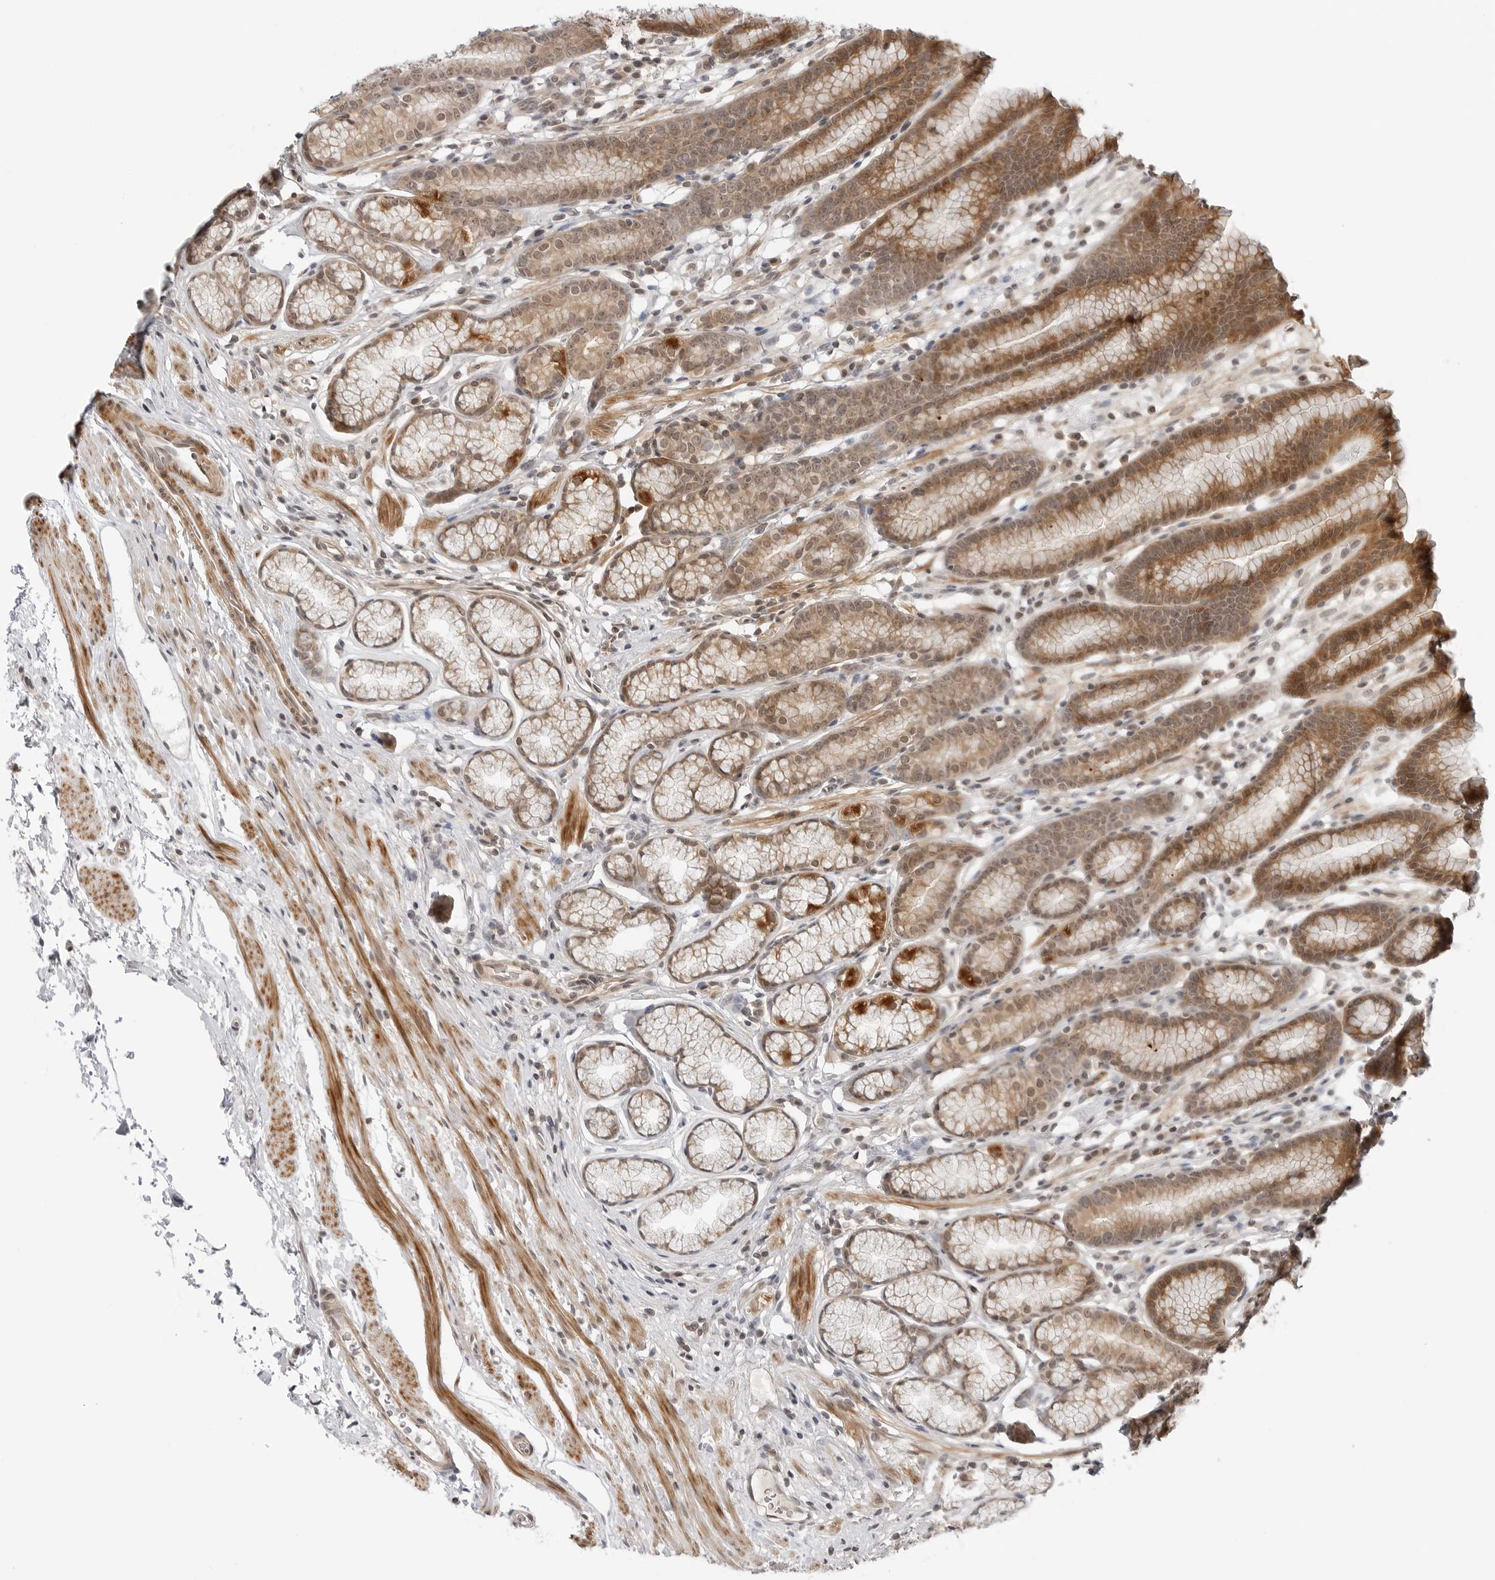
{"staining": {"intensity": "strong", "quantity": "25%-75%", "location": "cytoplasmic/membranous,nuclear"}, "tissue": "stomach", "cell_type": "Glandular cells", "image_type": "normal", "snomed": [{"axis": "morphology", "description": "Normal tissue, NOS"}, {"axis": "topography", "description": "Stomach"}], "caption": "Protein staining of unremarkable stomach exhibits strong cytoplasmic/membranous,nuclear expression in about 25%-75% of glandular cells. The protein is stained brown, and the nuclei are stained in blue (DAB (3,3'-diaminobenzidine) IHC with brightfield microscopy, high magnification).", "gene": "MAP2K5", "patient": {"sex": "male", "age": 42}}